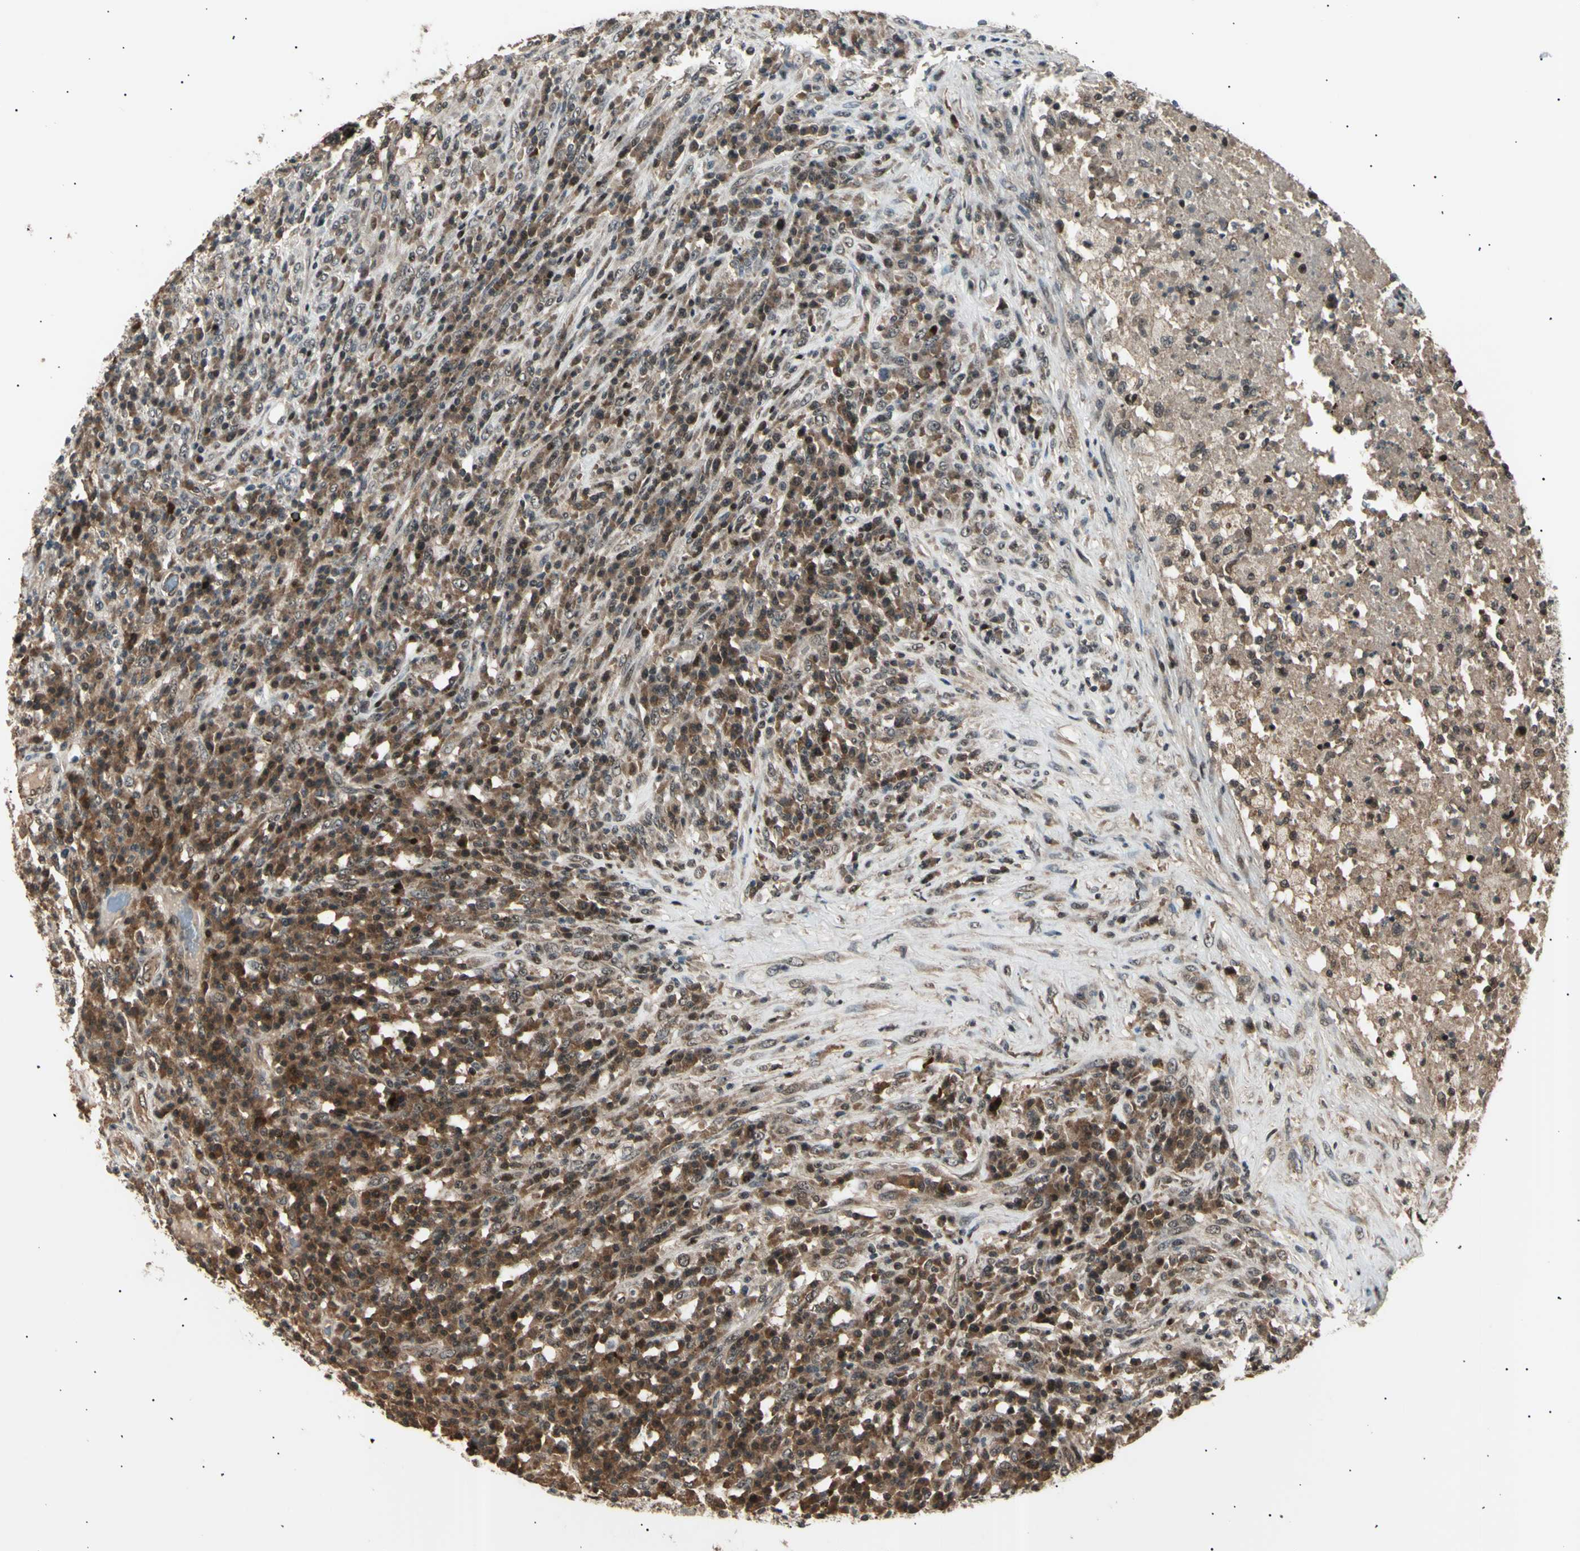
{"staining": {"intensity": "weak", "quantity": ">75%", "location": "cytoplasmic/membranous,nuclear"}, "tissue": "testis cancer", "cell_type": "Tumor cells", "image_type": "cancer", "snomed": [{"axis": "morphology", "description": "Necrosis, NOS"}, {"axis": "morphology", "description": "Carcinoma, Embryonal, NOS"}, {"axis": "topography", "description": "Testis"}], "caption": "A micrograph of human embryonal carcinoma (testis) stained for a protein exhibits weak cytoplasmic/membranous and nuclear brown staining in tumor cells. Using DAB (brown) and hematoxylin (blue) stains, captured at high magnification using brightfield microscopy.", "gene": "NUAK2", "patient": {"sex": "male", "age": 19}}